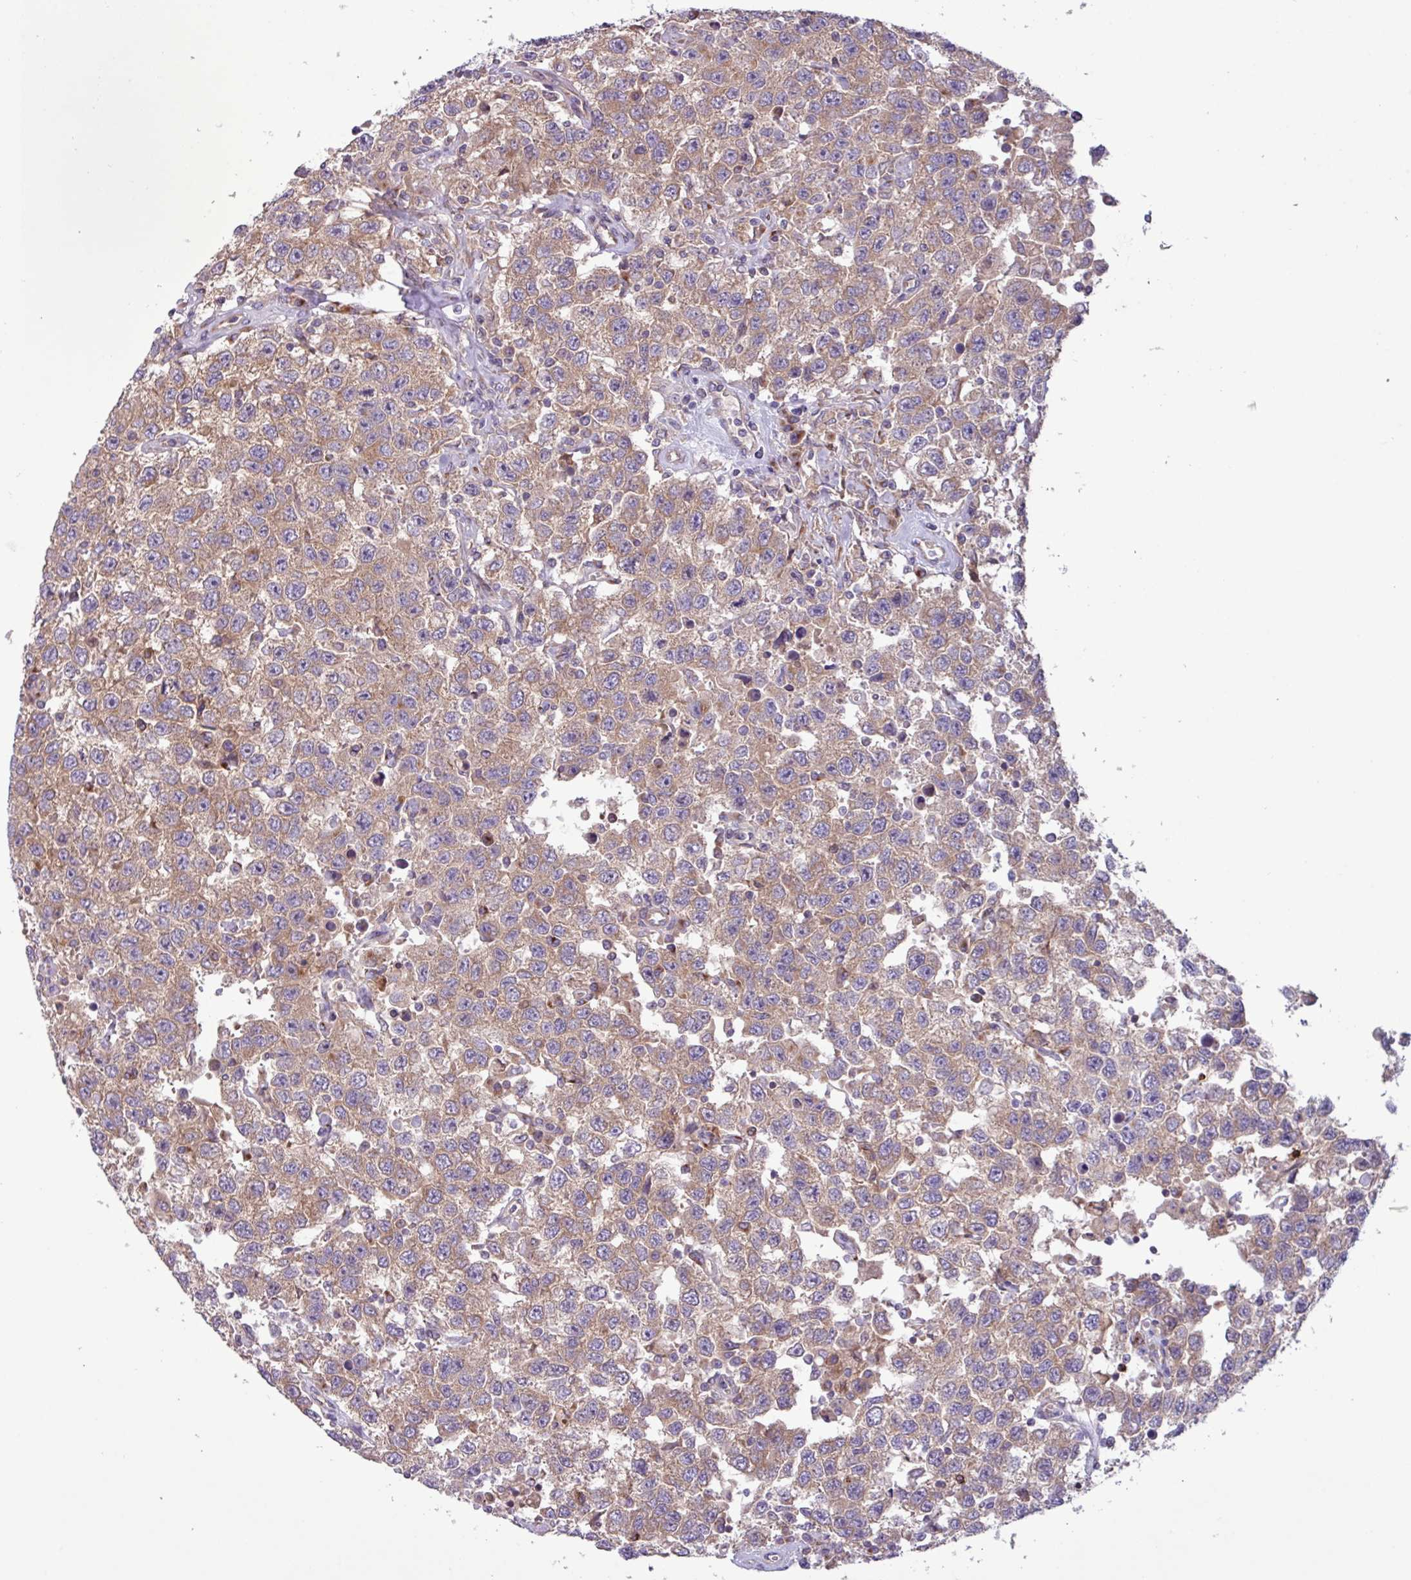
{"staining": {"intensity": "moderate", "quantity": ">75%", "location": "cytoplasmic/membranous"}, "tissue": "testis cancer", "cell_type": "Tumor cells", "image_type": "cancer", "snomed": [{"axis": "morphology", "description": "Seminoma, NOS"}, {"axis": "topography", "description": "Testis"}], "caption": "A histopathology image showing moderate cytoplasmic/membranous positivity in about >75% of tumor cells in testis cancer, as visualized by brown immunohistochemical staining.", "gene": "RAB19", "patient": {"sex": "male", "age": 41}}